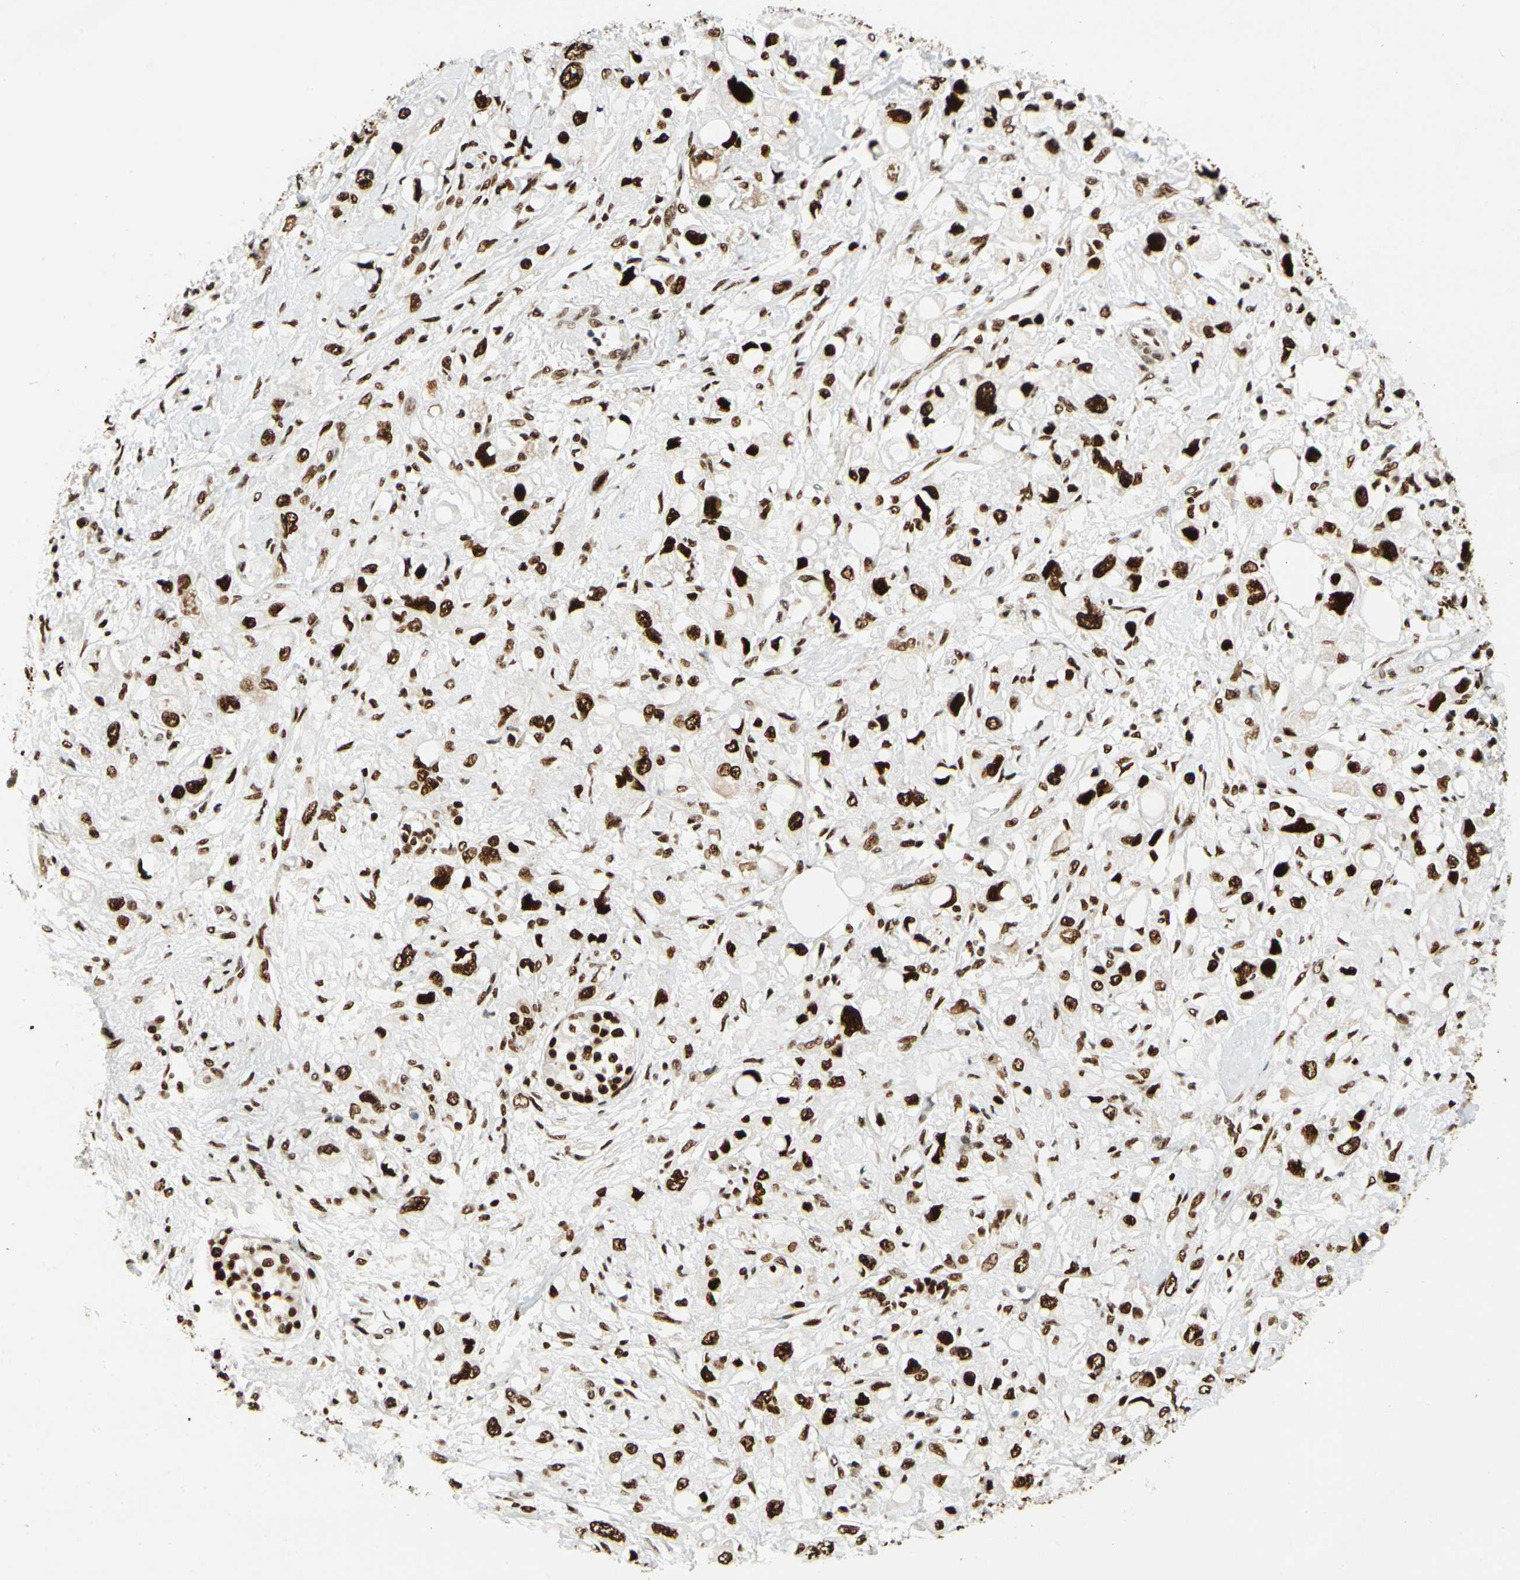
{"staining": {"intensity": "strong", "quantity": ">75%", "location": "nuclear"}, "tissue": "pancreatic cancer", "cell_type": "Tumor cells", "image_type": "cancer", "snomed": [{"axis": "morphology", "description": "Adenocarcinoma, NOS"}, {"axis": "topography", "description": "Pancreas"}], "caption": "An IHC histopathology image of tumor tissue is shown. Protein staining in brown shows strong nuclear positivity in pancreatic adenocarcinoma within tumor cells.", "gene": "CDK12", "patient": {"sex": "female", "age": 56}}